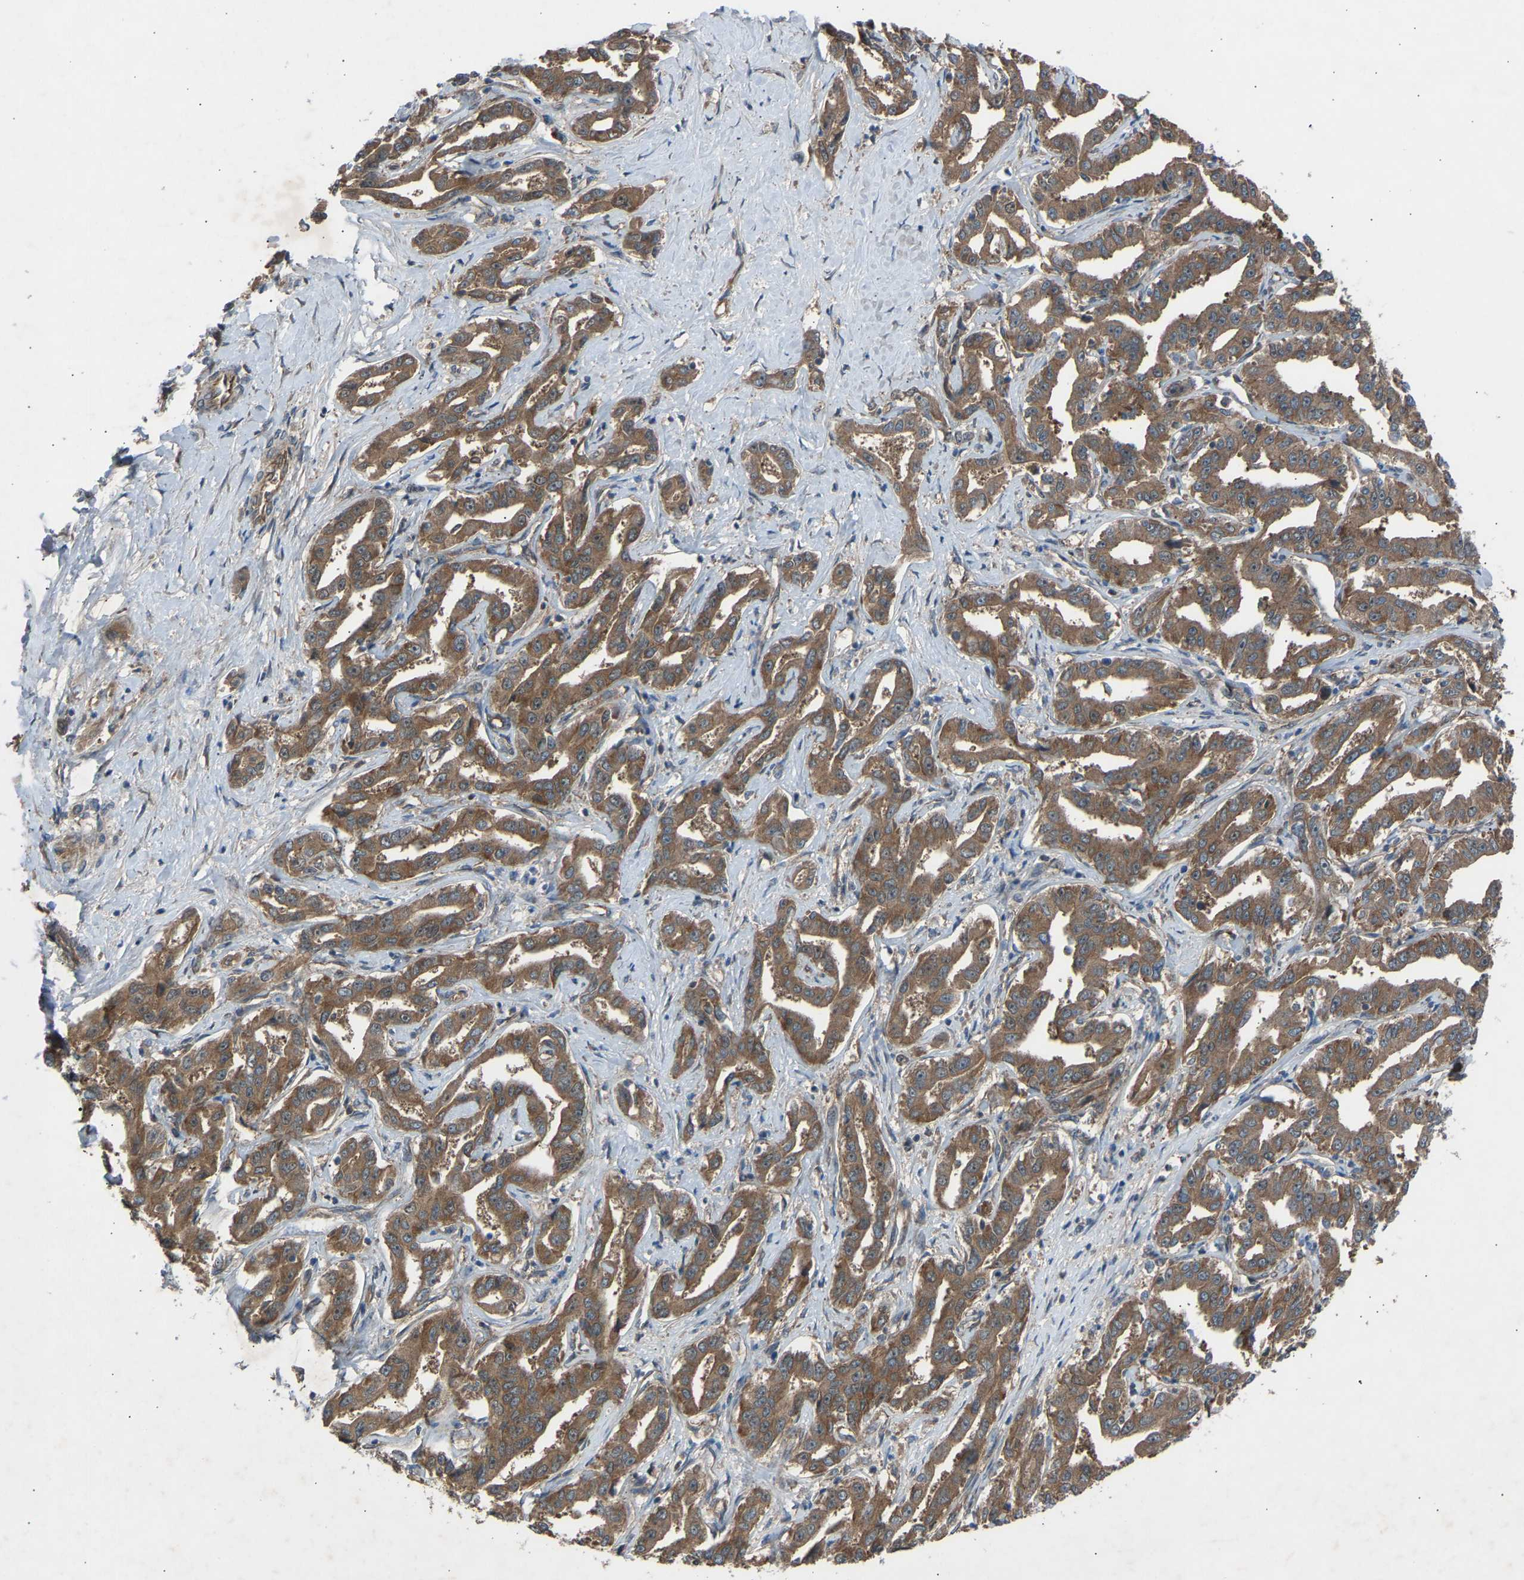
{"staining": {"intensity": "moderate", "quantity": ">75%", "location": "cytoplasmic/membranous"}, "tissue": "liver cancer", "cell_type": "Tumor cells", "image_type": "cancer", "snomed": [{"axis": "morphology", "description": "Cholangiocarcinoma"}, {"axis": "topography", "description": "Liver"}], "caption": "Liver cancer tissue exhibits moderate cytoplasmic/membranous expression in approximately >75% of tumor cells, visualized by immunohistochemistry. (Brightfield microscopy of DAB IHC at high magnification).", "gene": "GAS2L1", "patient": {"sex": "male", "age": 59}}